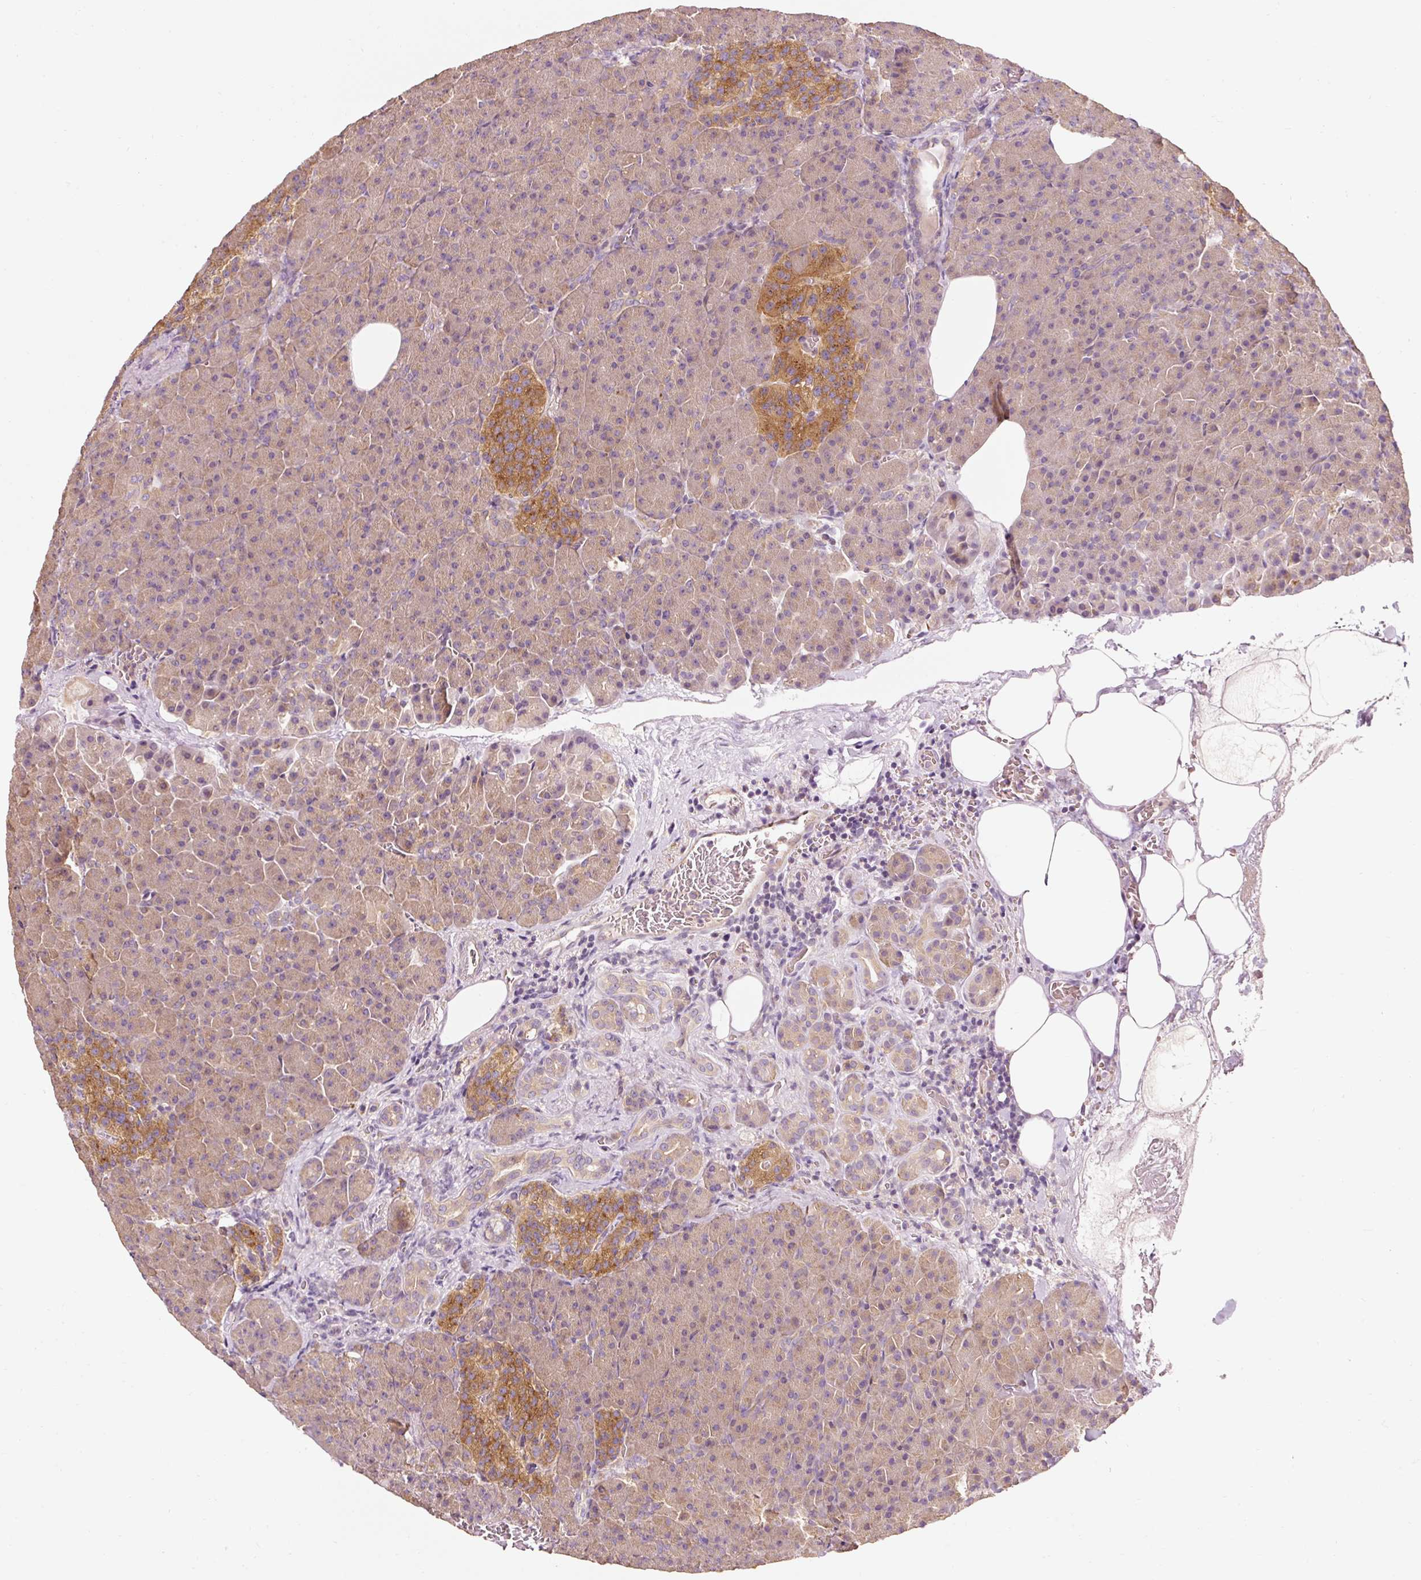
{"staining": {"intensity": "moderate", "quantity": "25%-75%", "location": "cytoplasmic/membranous"}, "tissue": "pancreas", "cell_type": "Exocrine glandular cells", "image_type": "normal", "snomed": [{"axis": "morphology", "description": "Normal tissue, NOS"}, {"axis": "topography", "description": "Pancreas"}], "caption": "Human pancreas stained with a protein marker demonstrates moderate staining in exocrine glandular cells.", "gene": "NAPA", "patient": {"sex": "female", "age": 74}}